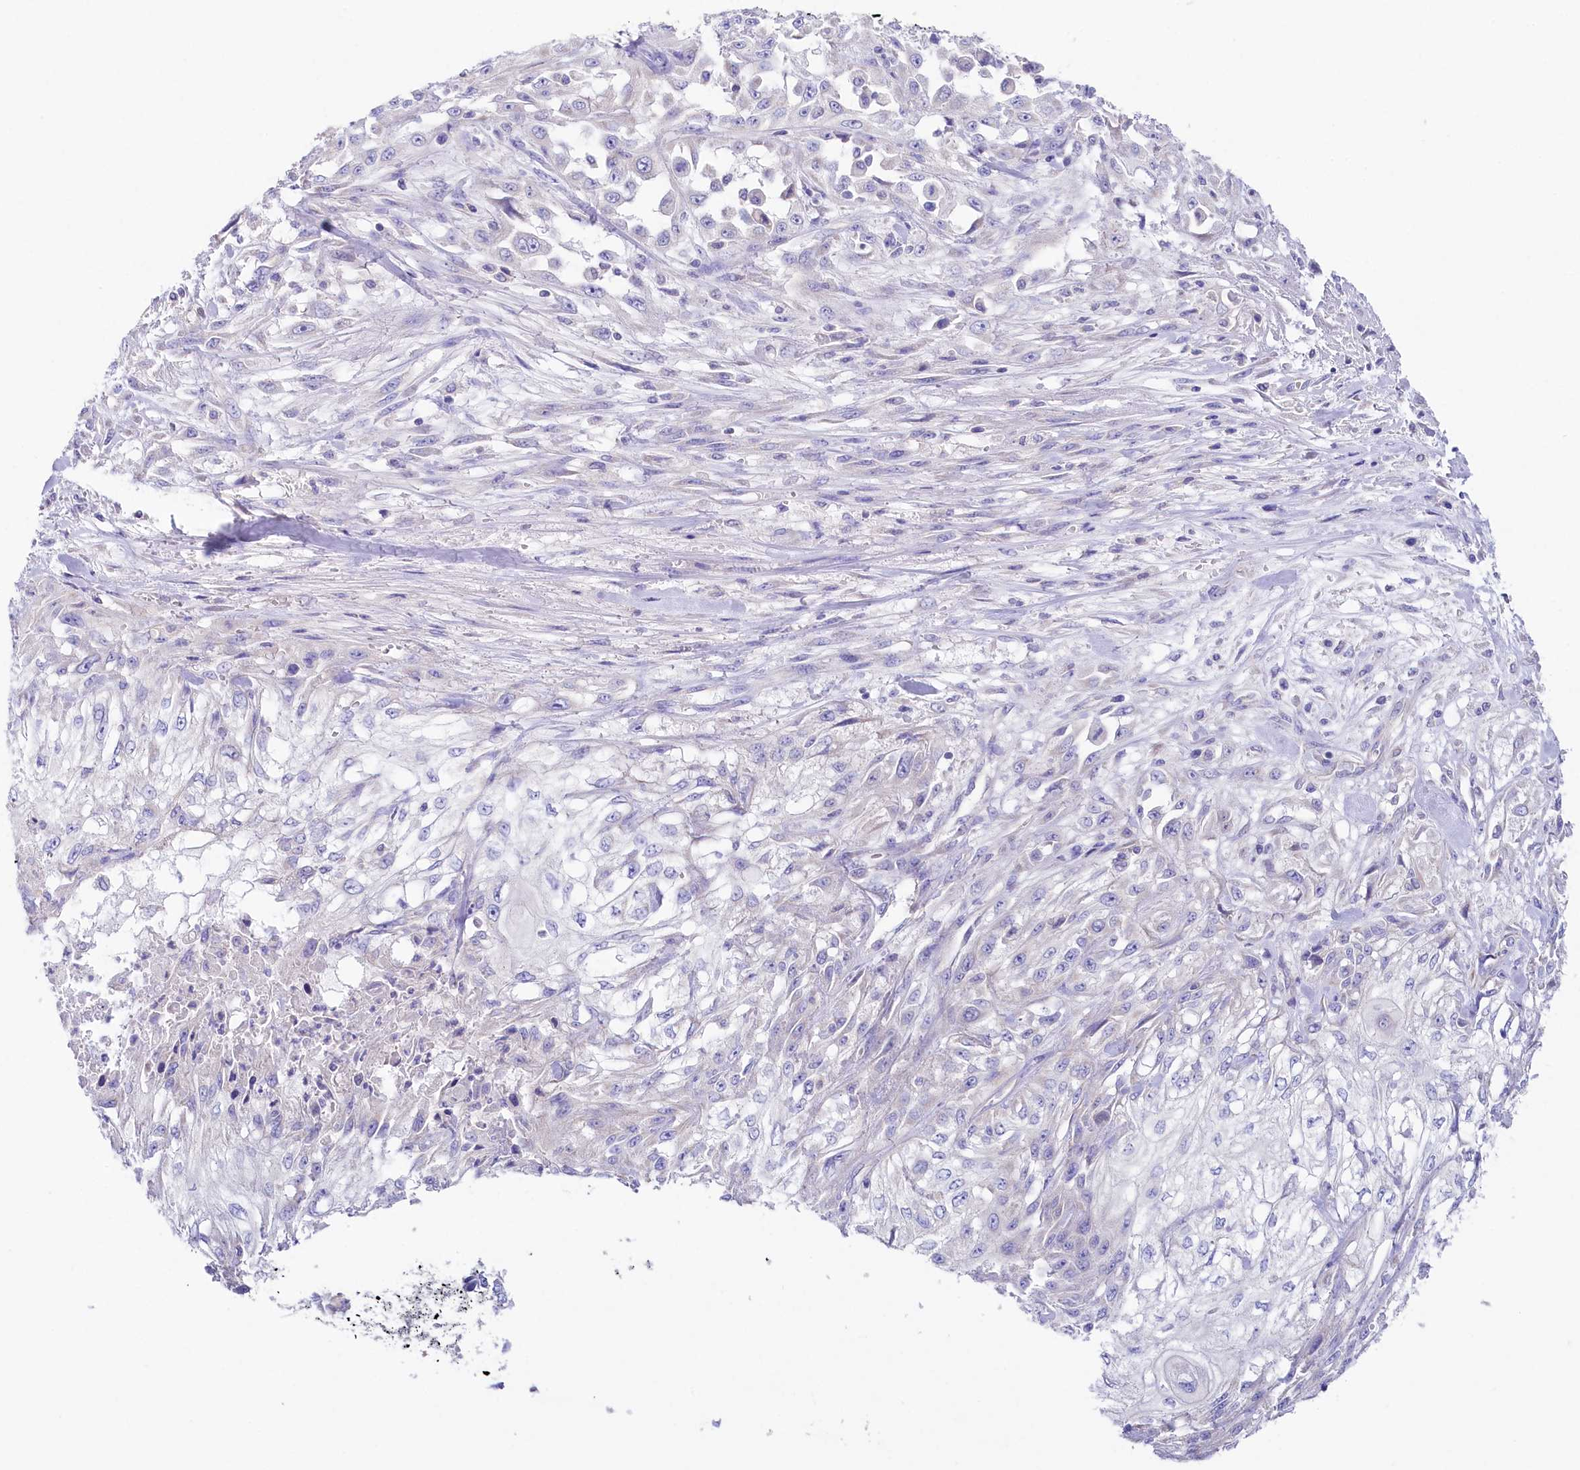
{"staining": {"intensity": "negative", "quantity": "none", "location": "none"}, "tissue": "skin cancer", "cell_type": "Tumor cells", "image_type": "cancer", "snomed": [{"axis": "morphology", "description": "Squamous cell carcinoma, NOS"}, {"axis": "morphology", "description": "Squamous cell carcinoma, metastatic, NOS"}, {"axis": "topography", "description": "Skin"}, {"axis": "topography", "description": "Lymph node"}], "caption": "Tumor cells are negative for brown protein staining in skin squamous cell carcinoma.", "gene": "VPS26B", "patient": {"sex": "male", "age": 75}}